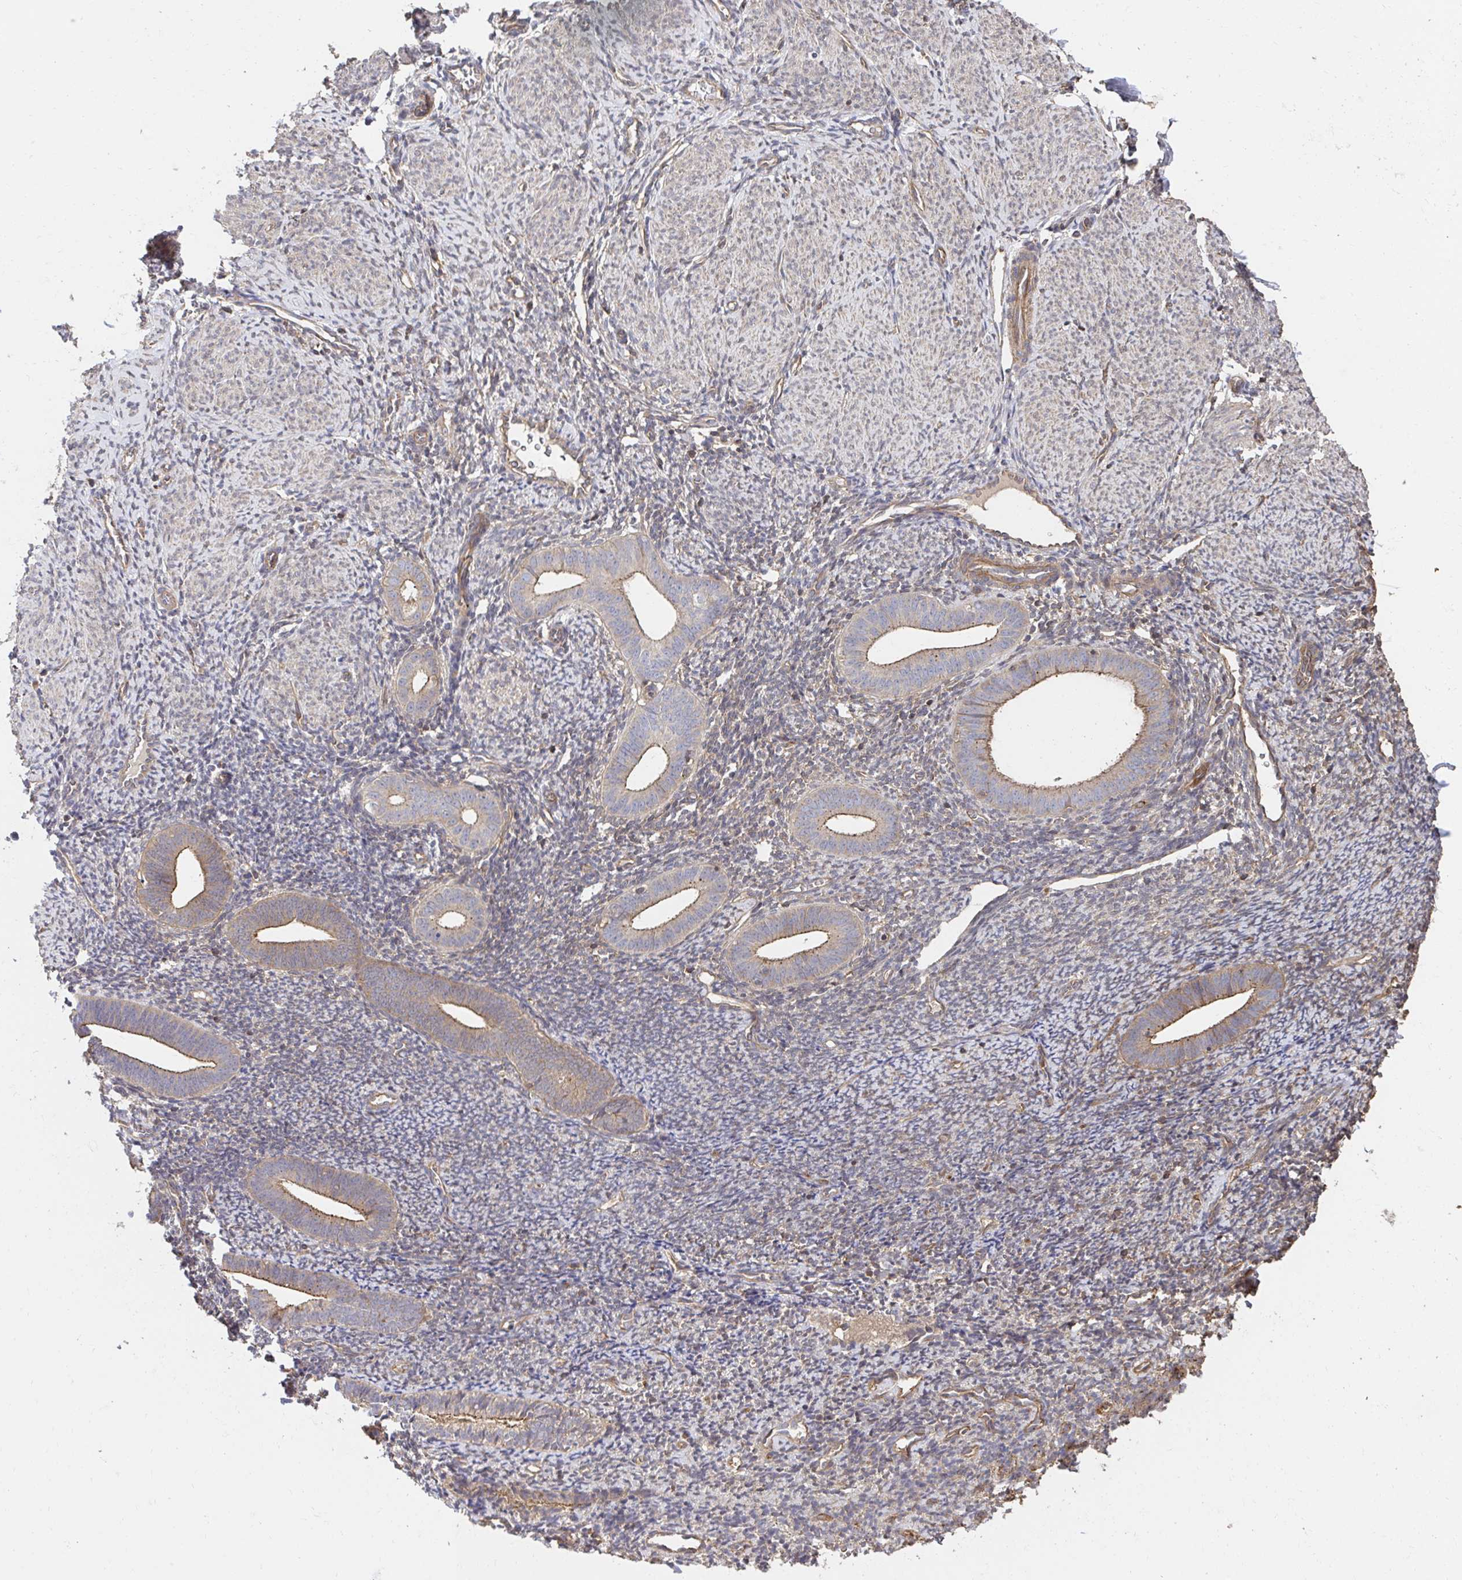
{"staining": {"intensity": "negative", "quantity": "none", "location": "none"}, "tissue": "endometrium", "cell_type": "Cells in endometrial stroma", "image_type": "normal", "snomed": [{"axis": "morphology", "description": "Normal tissue, NOS"}, {"axis": "topography", "description": "Endometrium"}], "caption": "Micrograph shows no significant protein positivity in cells in endometrial stroma of normal endometrium. (DAB (3,3'-diaminobenzidine) IHC visualized using brightfield microscopy, high magnification).", "gene": "APBB1", "patient": {"sex": "female", "age": 39}}